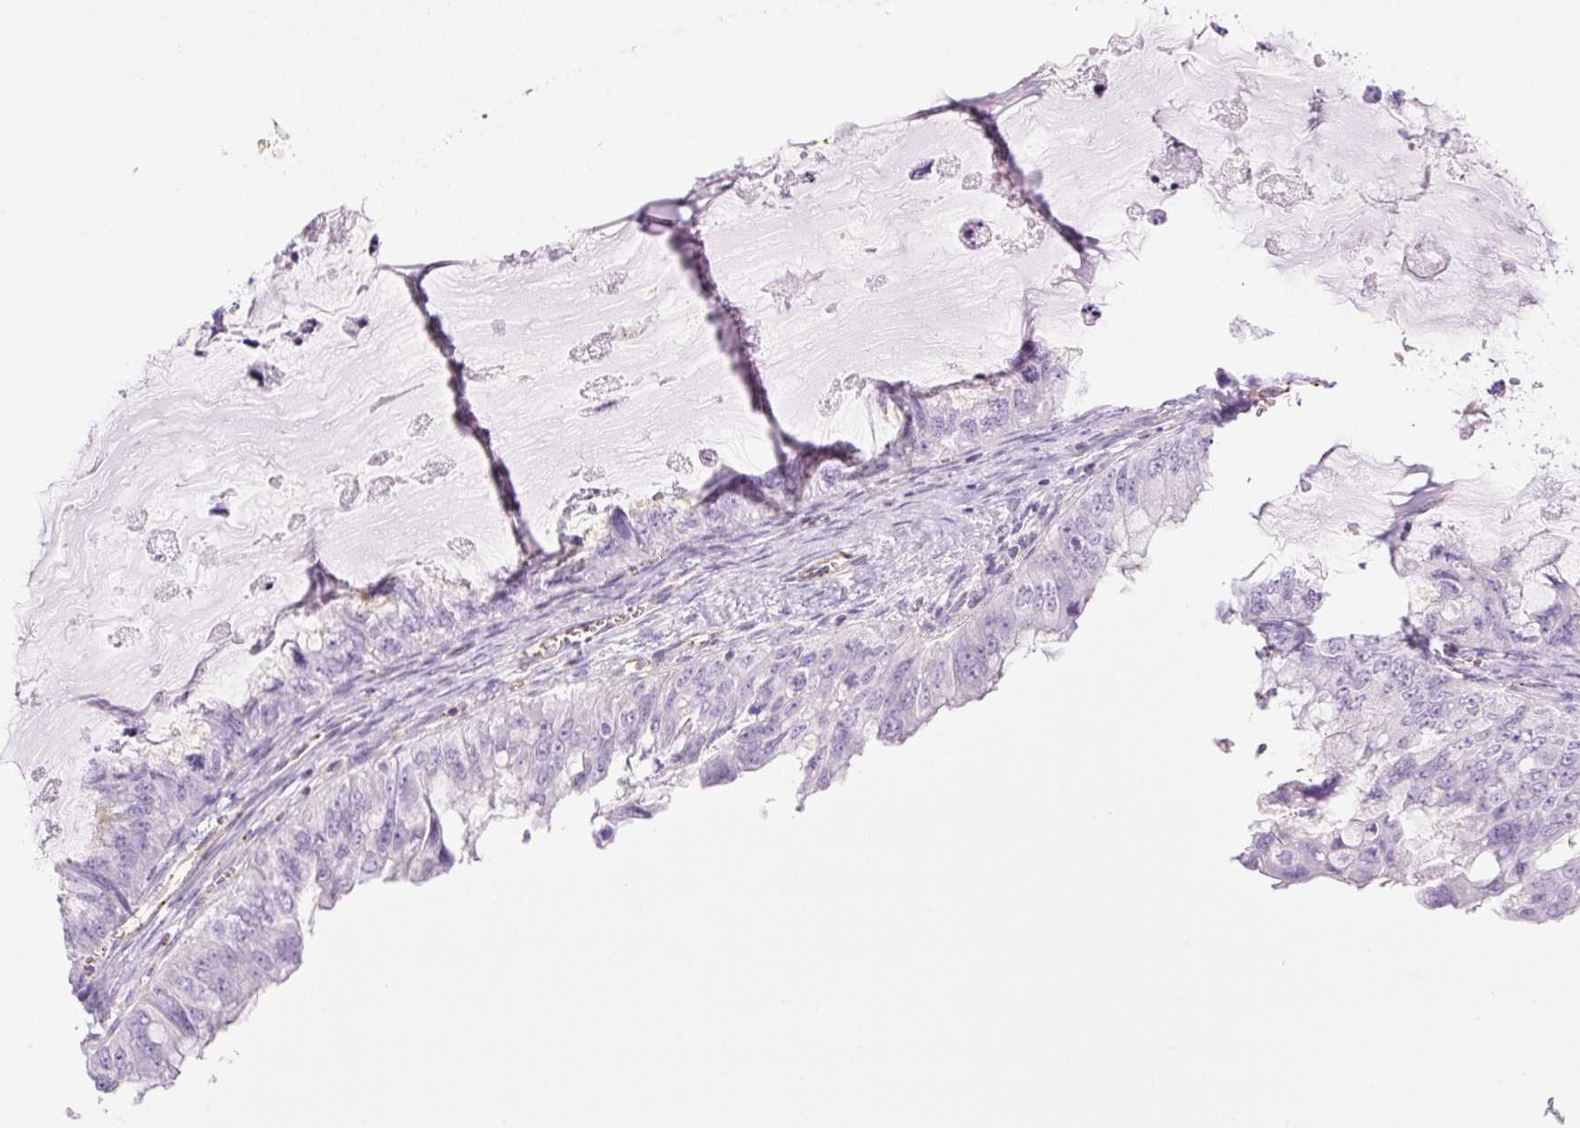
{"staining": {"intensity": "negative", "quantity": "none", "location": "none"}, "tissue": "ovarian cancer", "cell_type": "Tumor cells", "image_type": "cancer", "snomed": [{"axis": "morphology", "description": "Cystadenocarcinoma, mucinous, NOS"}, {"axis": "topography", "description": "Ovary"}], "caption": "This is an immunohistochemistry image of human mucinous cystadenocarcinoma (ovarian). There is no positivity in tumor cells.", "gene": "EHD3", "patient": {"sex": "female", "age": 72}}